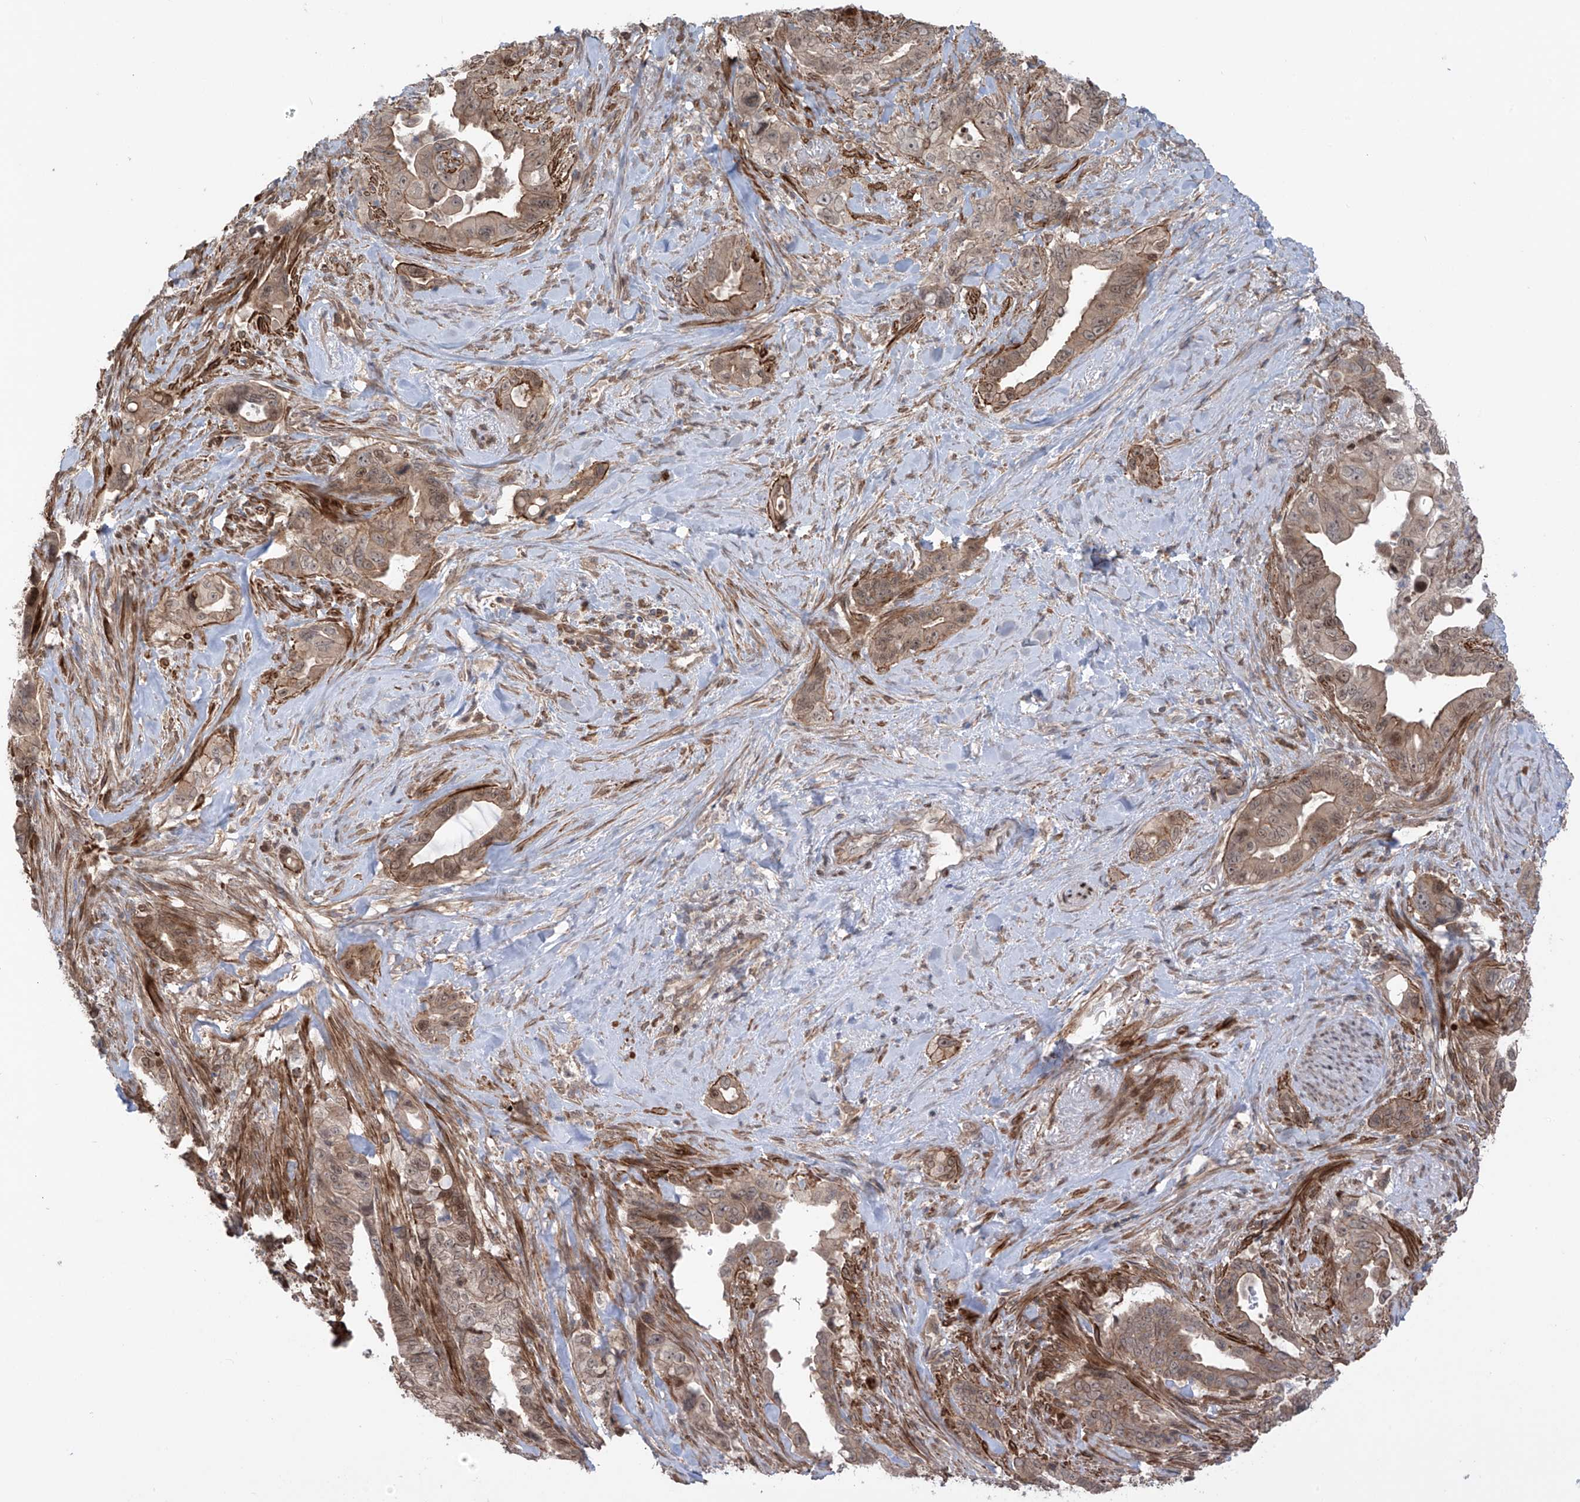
{"staining": {"intensity": "weak", "quantity": ">75%", "location": "cytoplasmic/membranous,nuclear"}, "tissue": "pancreatic cancer", "cell_type": "Tumor cells", "image_type": "cancer", "snomed": [{"axis": "morphology", "description": "Adenocarcinoma, NOS"}, {"axis": "topography", "description": "Pancreas"}], "caption": "Immunohistochemistry staining of adenocarcinoma (pancreatic), which reveals low levels of weak cytoplasmic/membranous and nuclear staining in approximately >75% of tumor cells indicating weak cytoplasmic/membranous and nuclear protein expression. The staining was performed using DAB (brown) for protein detection and nuclei were counterstained in hematoxylin (blue).", "gene": "LRRC74A", "patient": {"sex": "male", "age": 70}}